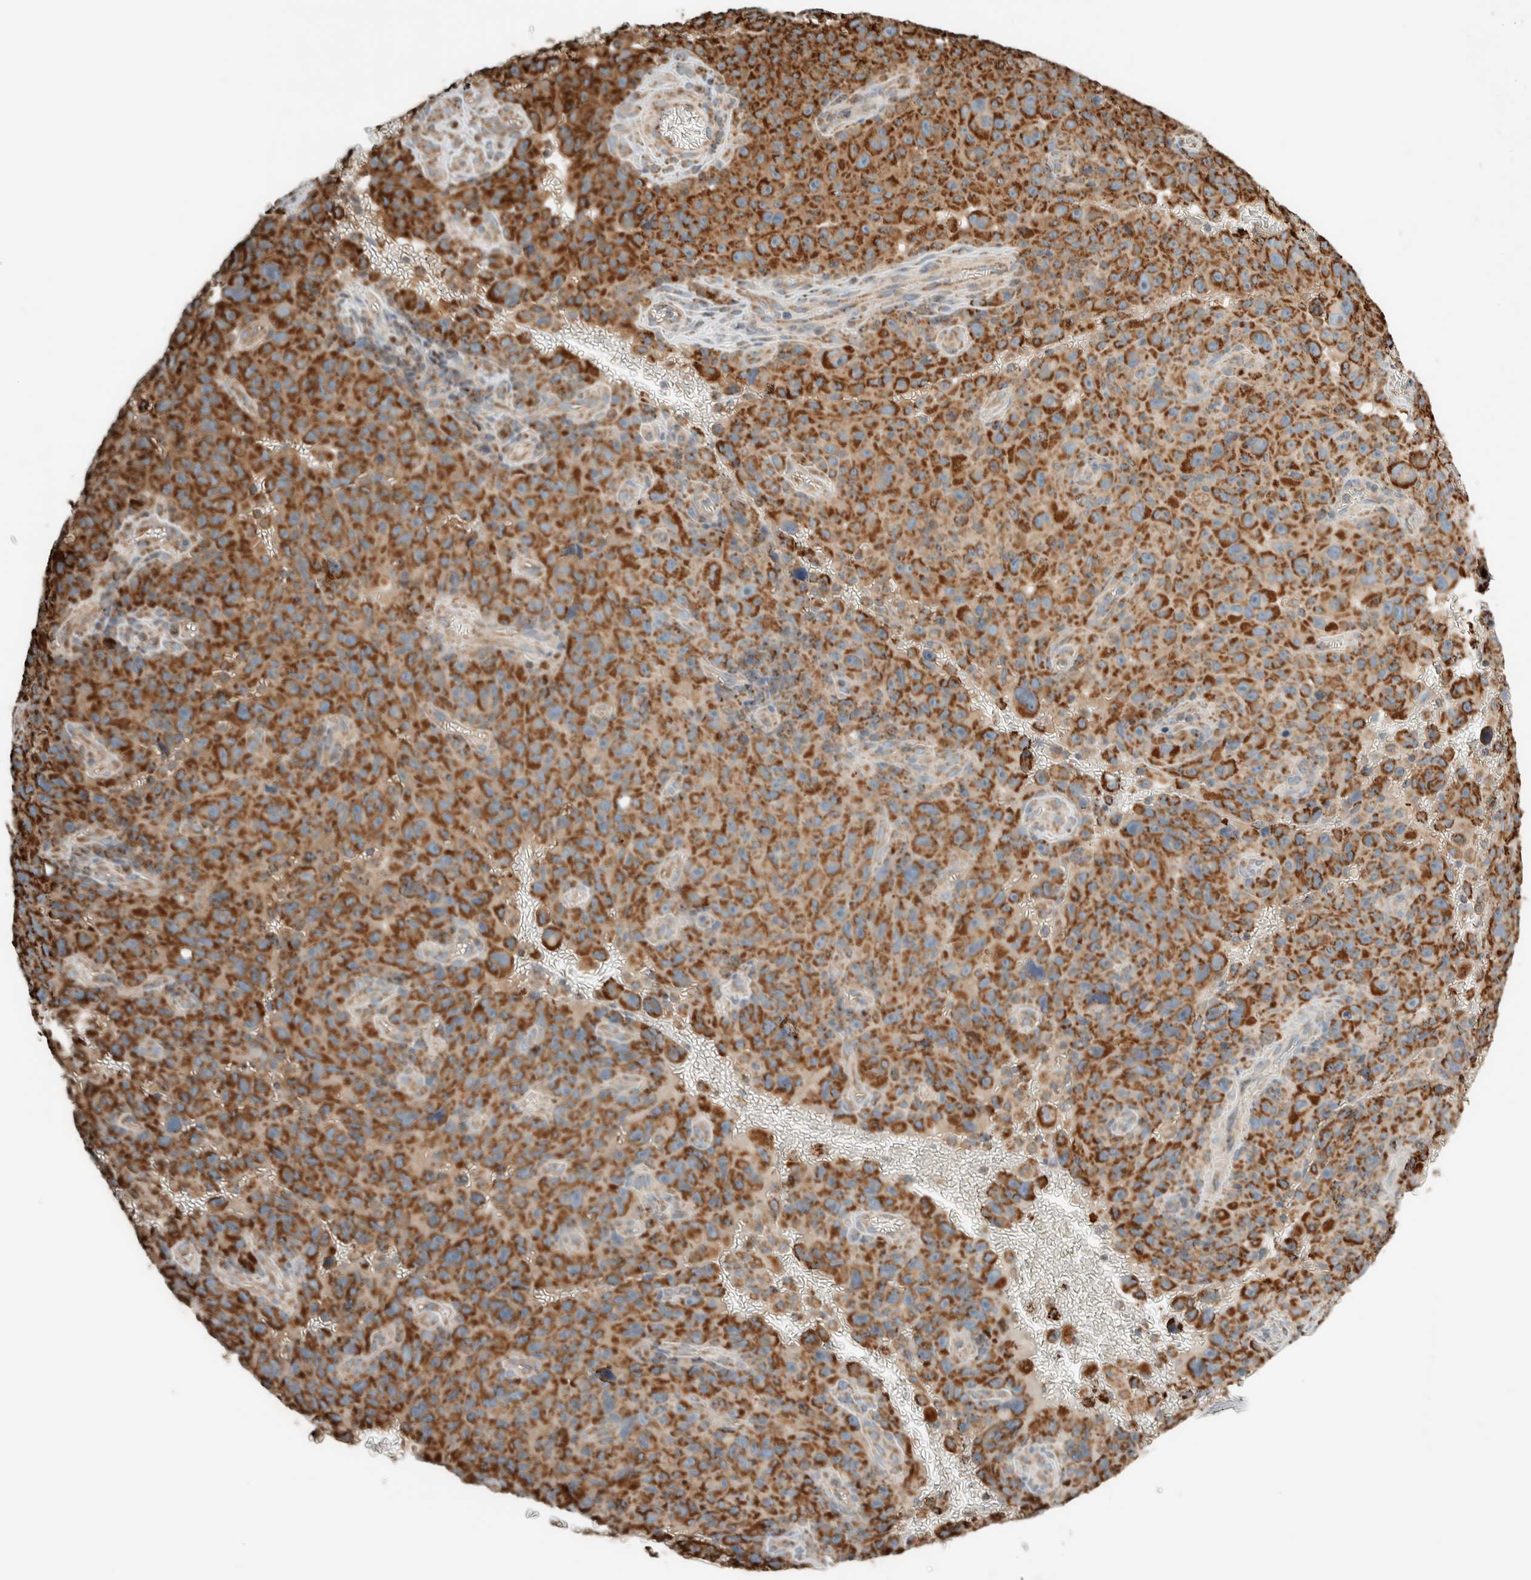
{"staining": {"intensity": "strong", "quantity": ">75%", "location": "cytoplasmic/membranous"}, "tissue": "melanoma", "cell_type": "Tumor cells", "image_type": "cancer", "snomed": [{"axis": "morphology", "description": "Malignant melanoma, NOS"}, {"axis": "topography", "description": "Skin"}], "caption": "Protein staining exhibits strong cytoplasmic/membranous expression in approximately >75% of tumor cells in malignant melanoma.", "gene": "ZNF454", "patient": {"sex": "female", "age": 82}}